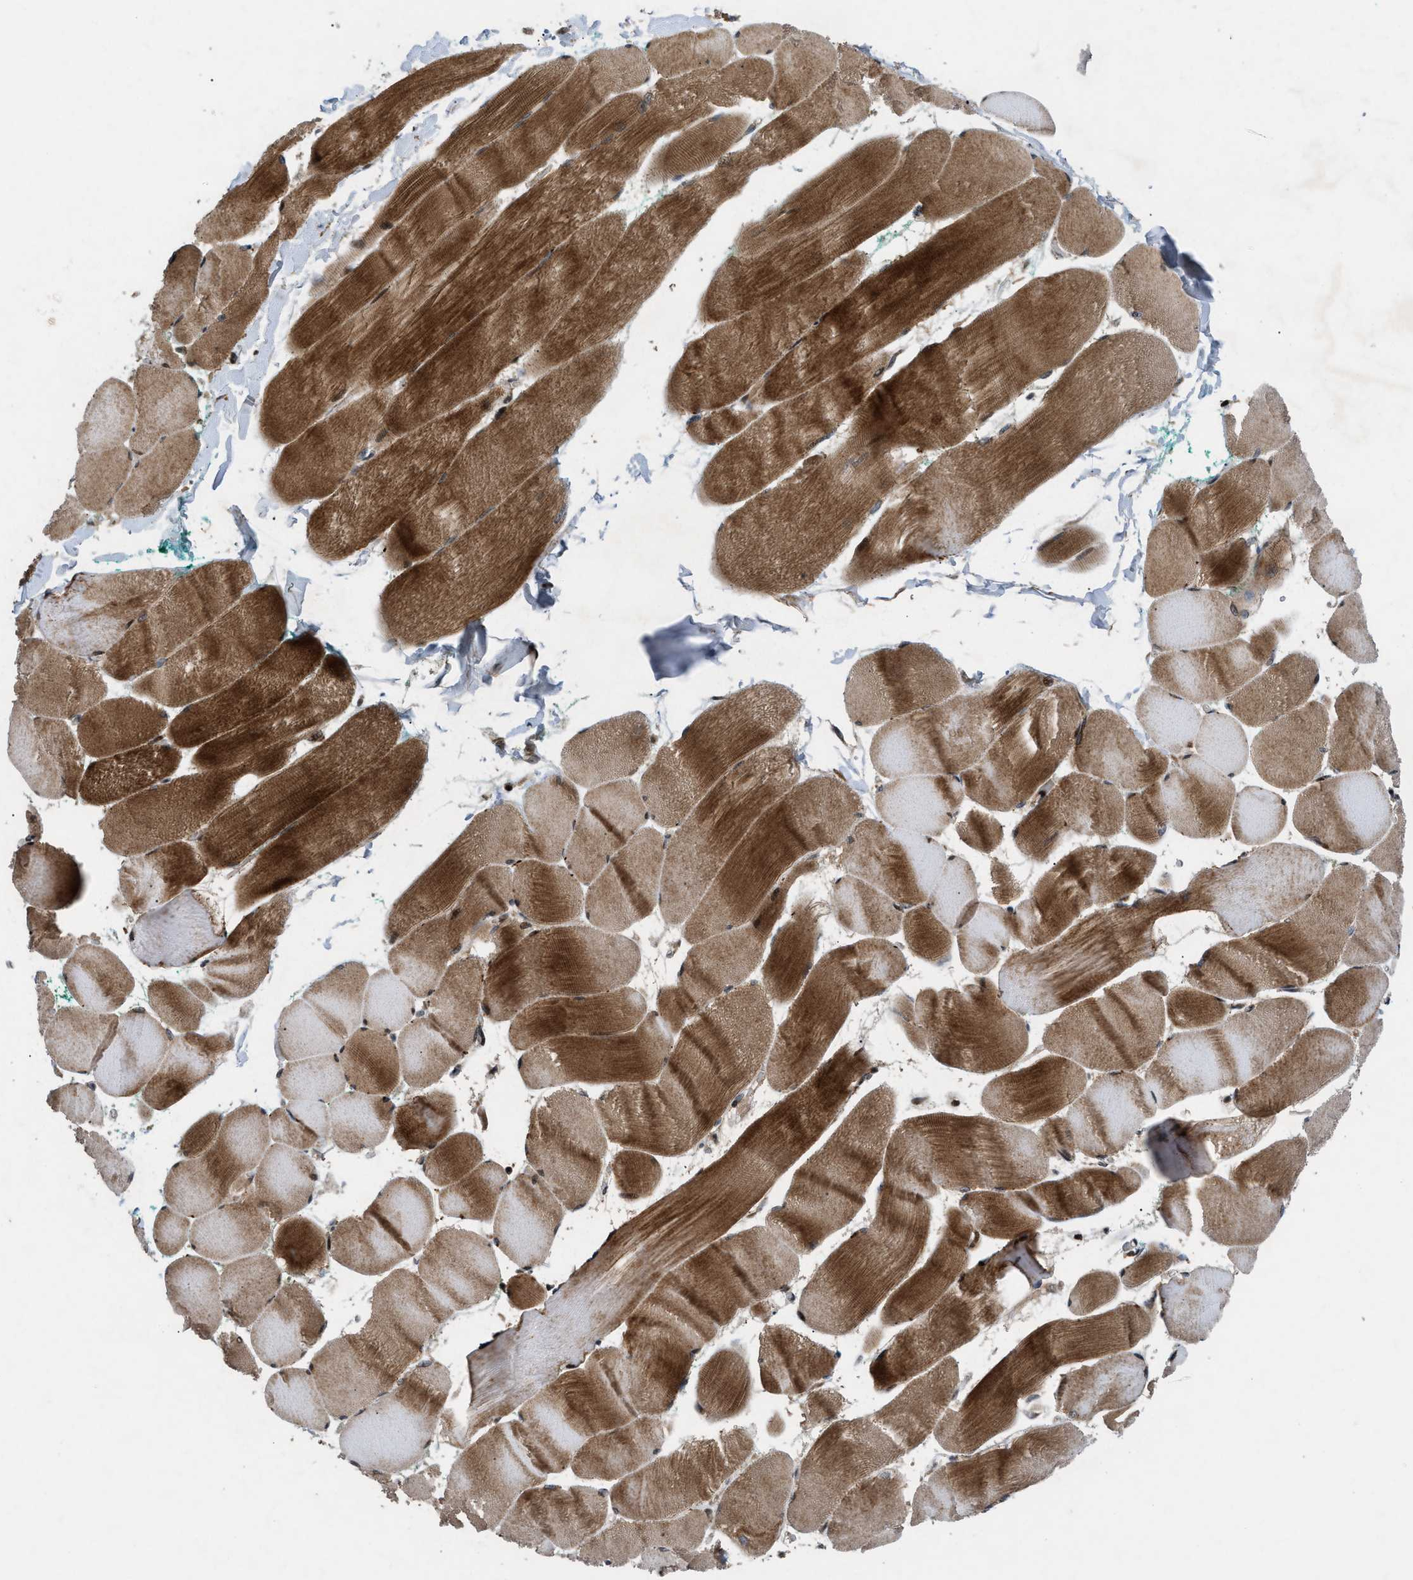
{"staining": {"intensity": "strong", "quantity": ">75%", "location": "cytoplasmic/membranous"}, "tissue": "skeletal muscle", "cell_type": "Myocytes", "image_type": "normal", "snomed": [{"axis": "morphology", "description": "Normal tissue, NOS"}, {"axis": "morphology", "description": "Squamous cell carcinoma, NOS"}, {"axis": "topography", "description": "Skeletal muscle"}], "caption": "Strong cytoplasmic/membranous expression for a protein is seen in approximately >75% of myocytes of unremarkable skeletal muscle using immunohistochemistry.", "gene": "AP3M2", "patient": {"sex": "male", "age": 51}}